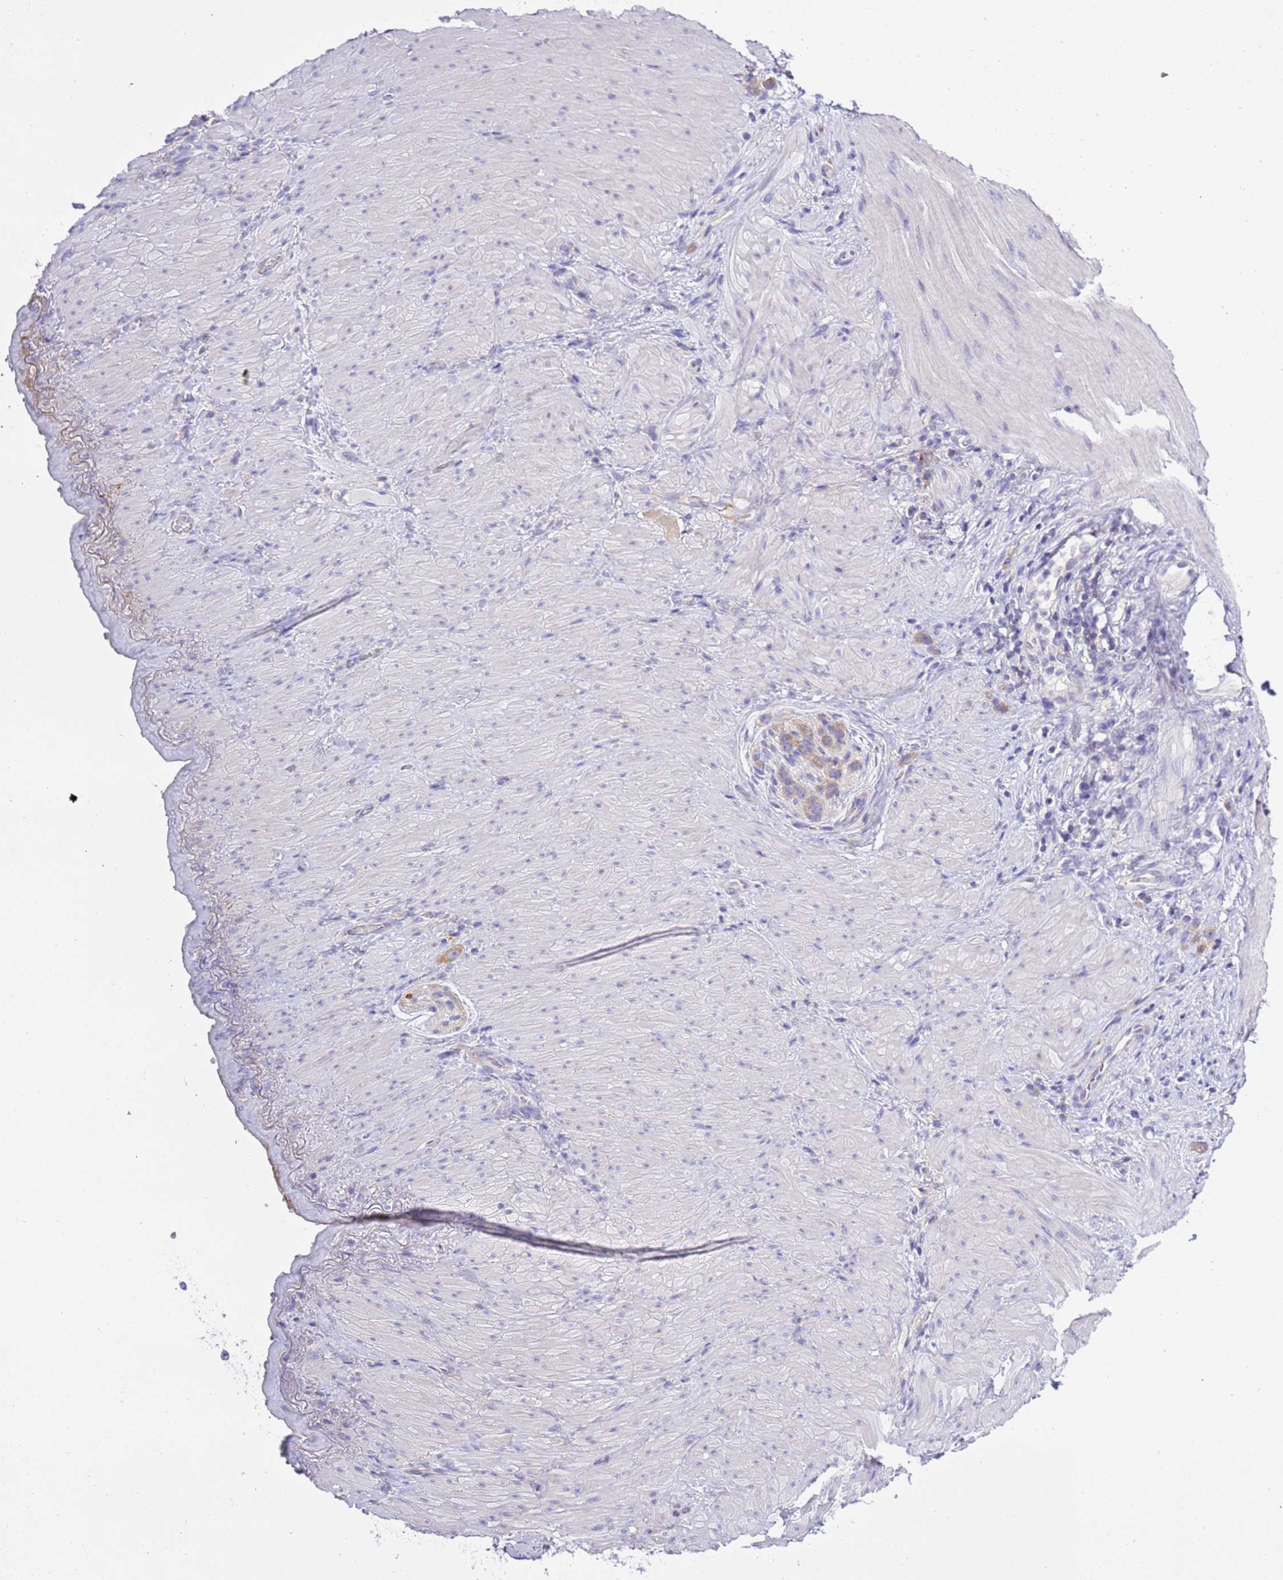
{"staining": {"intensity": "weak", "quantity": ">75%", "location": "cytoplasmic/membranous"}, "tissue": "stomach cancer", "cell_type": "Tumor cells", "image_type": "cancer", "snomed": [{"axis": "morphology", "description": "Adenocarcinoma, NOS"}, {"axis": "topography", "description": "Stomach"}], "caption": "Immunohistochemistry (IHC) of stomach cancer displays low levels of weak cytoplasmic/membranous positivity in approximately >75% of tumor cells. The protein of interest is shown in brown color, while the nuclei are stained blue.", "gene": "STIP1", "patient": {"sex": "female", "age": 65}}